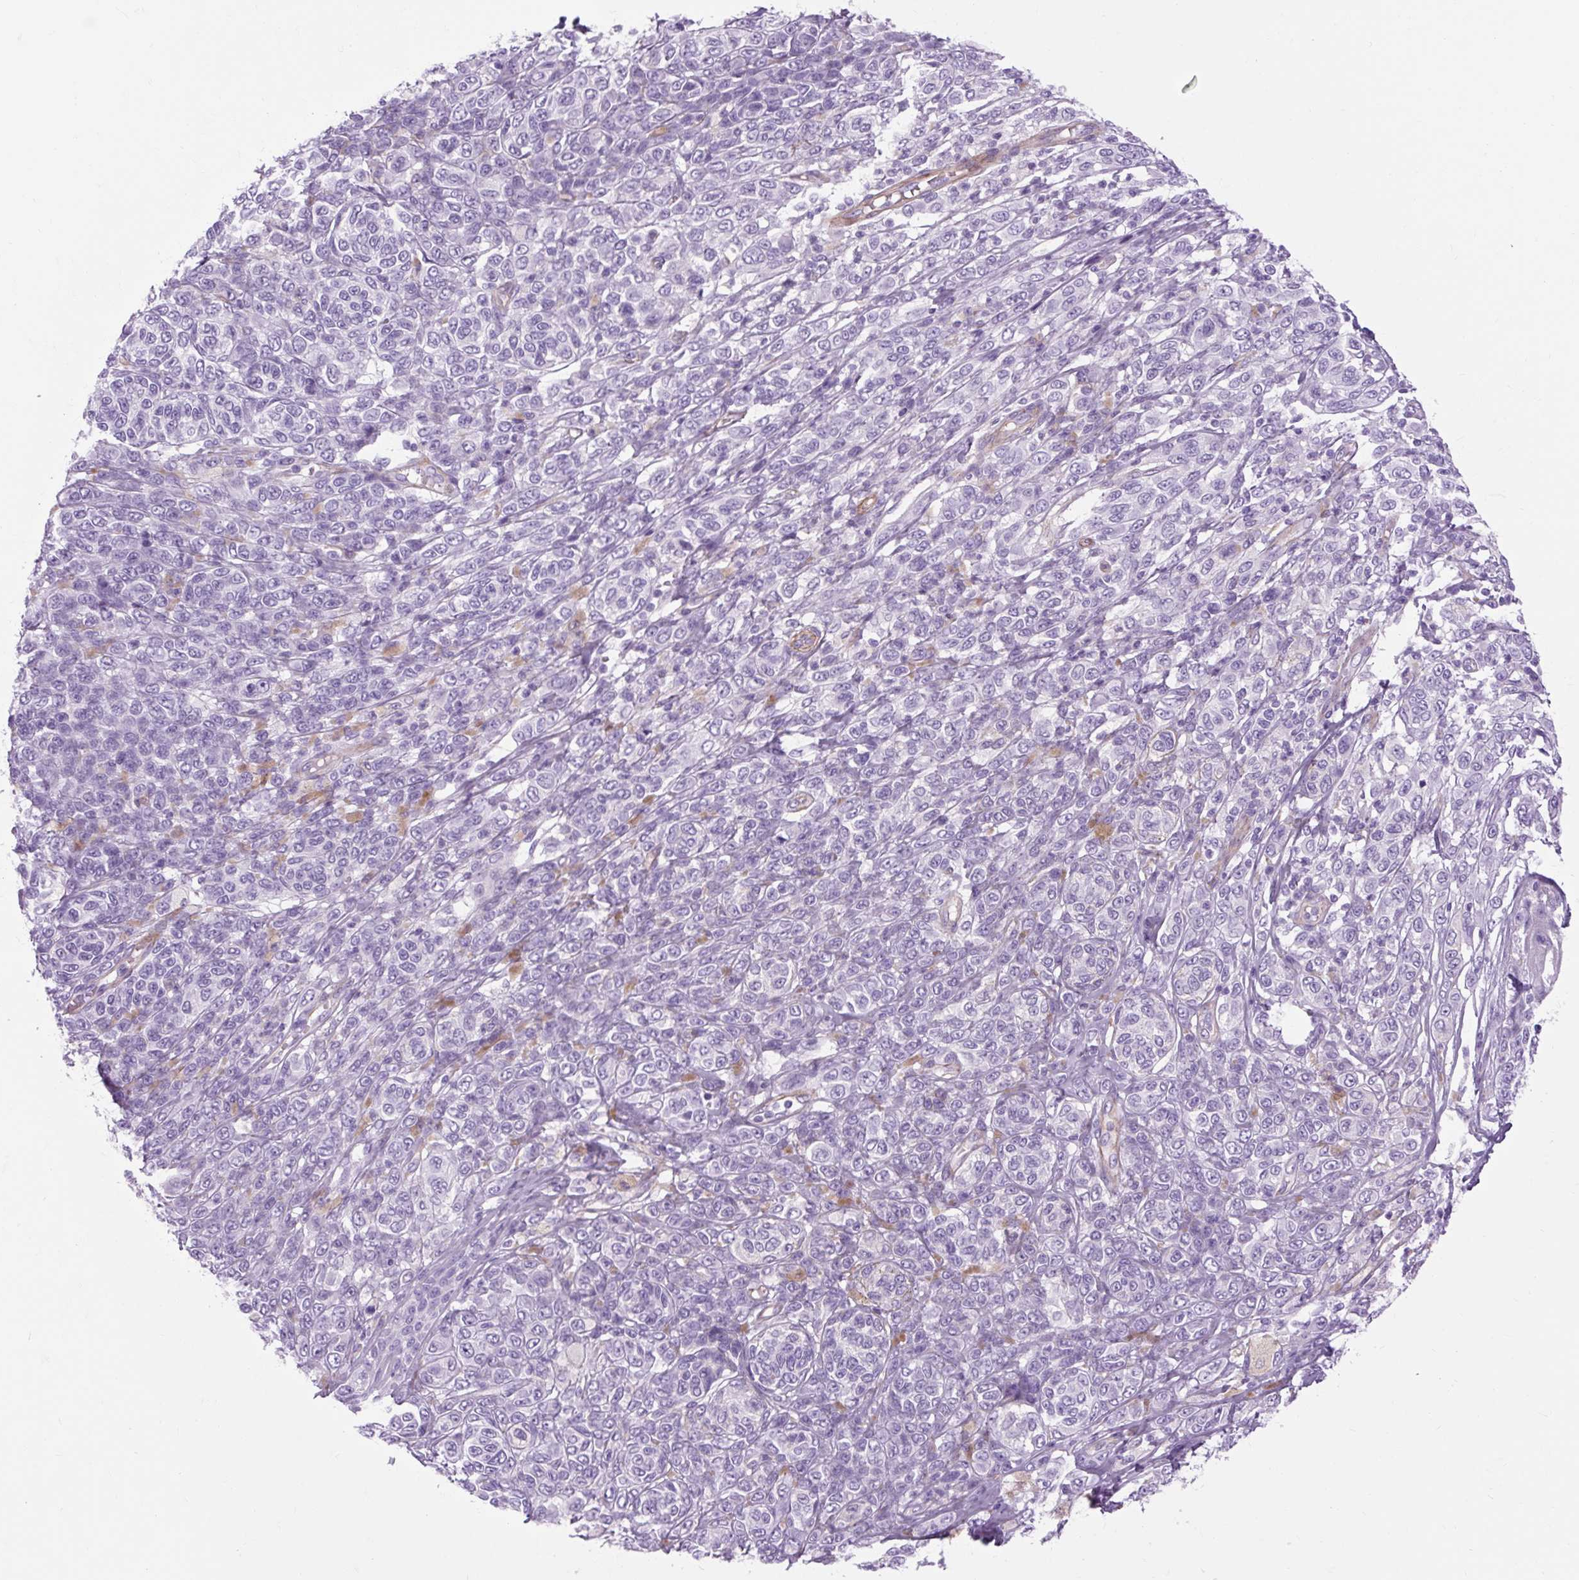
{"staining": {"intensity": "negative", "quantity": "none", "location": "none"}, "tissue": "melanoma", "cell_type": "Tumor cells", "image_type": "cancer", "snomed": [{"axis": "morphology", "description": "Malignant melanoma, NOS"}, {"axis": "topography", "description": "Skin"}], "caption": "There is no significant expression in tumor cells of malignant melanoma.", "gene": "OOEP", "patient": {"sex": "male", "age": 42}}